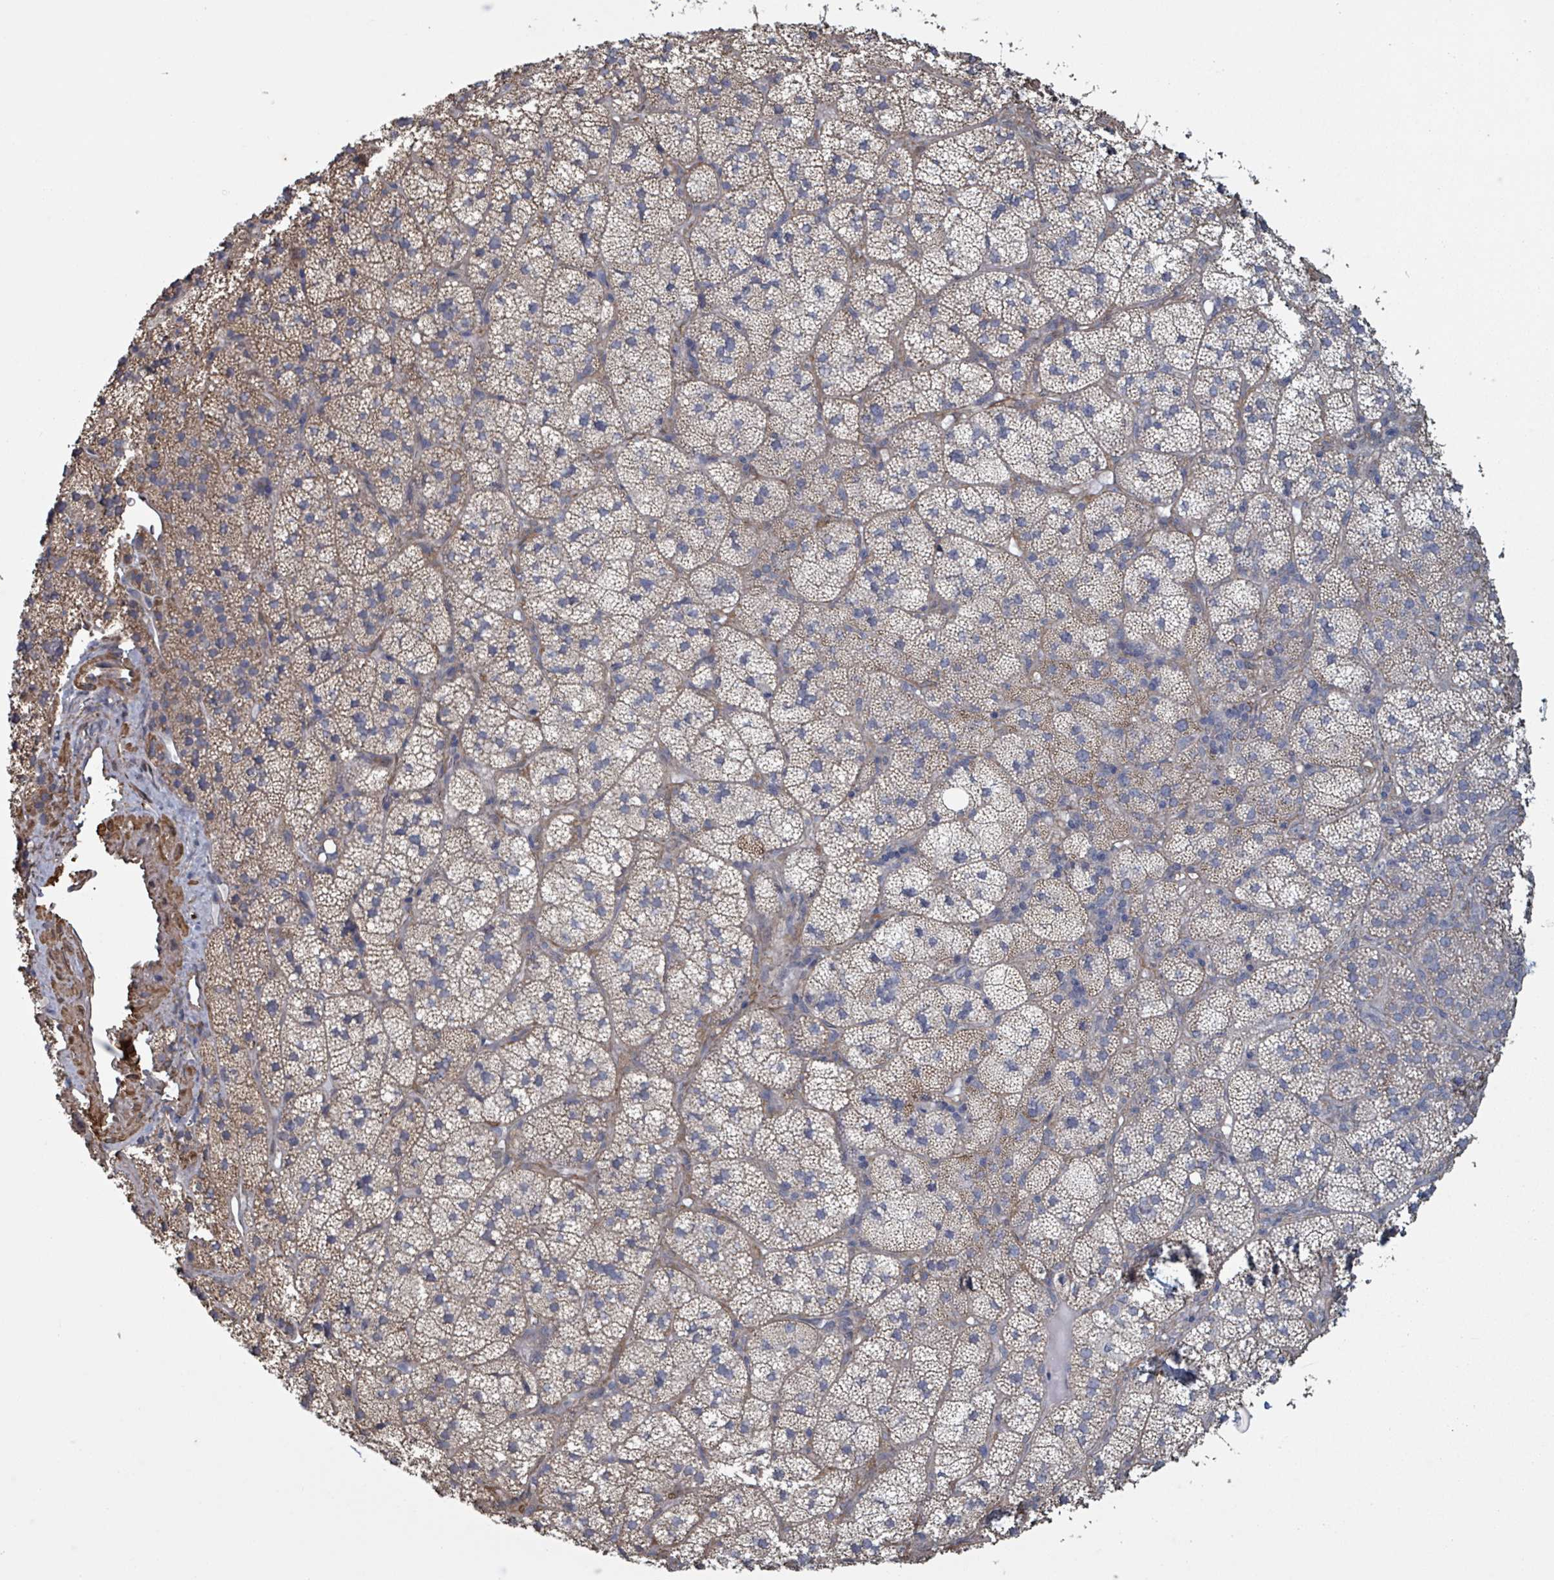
{"staining": {"intensity": "weak", "quantity": ">75%", "location": "cytoplasmic/membranous"}, "tissue": "adrenal gland", "cell_type": "Glandular cells", "image_type": "normal", "snomed": [{"axis": "morphology", "description": "Normal tissue, NOS"}, {"axis": "topography", "description": "Adrenal gland"}], "caption": "The immunohistochemical stain highlights weak cytoplasmic/membranous staining in glandular cells of normal adrenal gland.", "gene": "ADCK1", "patient": {"sex": "female", "age": 58}}